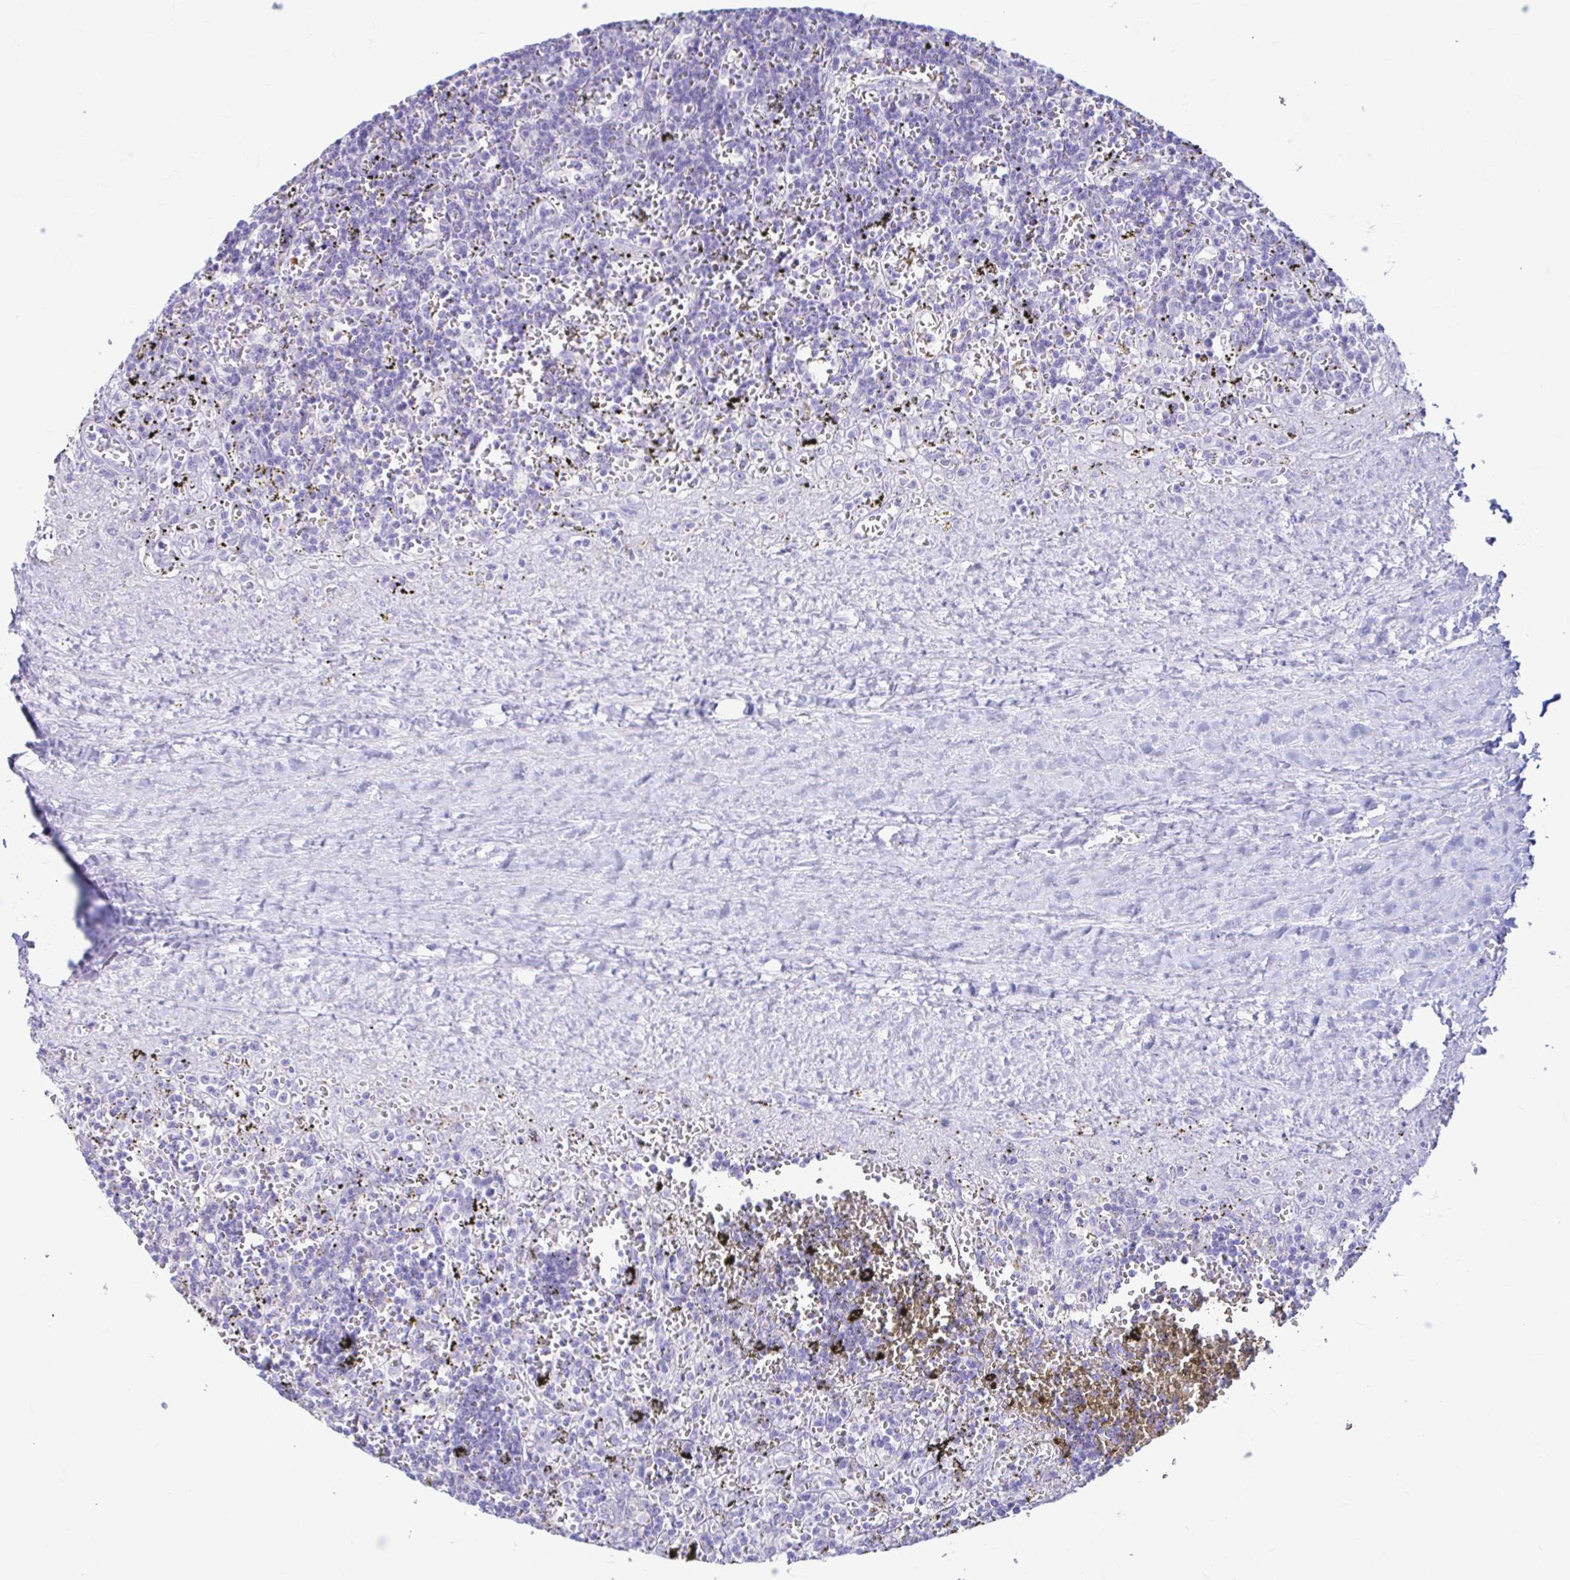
{"staining": {"intensity": "negative", "quantity": "none", "location": "none"}, "tissue": "lymphoma", "cell_type": "Tumor cells", "image_type": "cancer", "snomed": [{"axis": "morphology", "description": "Malignant lymphoma, non-Hodgkin's type, Low grade"}, {"axis": "topography", "description": "Spleen"}], "caption": "Immunohistochemistry (IHC) histopathology image of human lymphoma stained for a protein (brown), which reveals no positivity in tumor cells.", "gene": "ERICH6", "patient": {"sex": "male", "age": 60}}